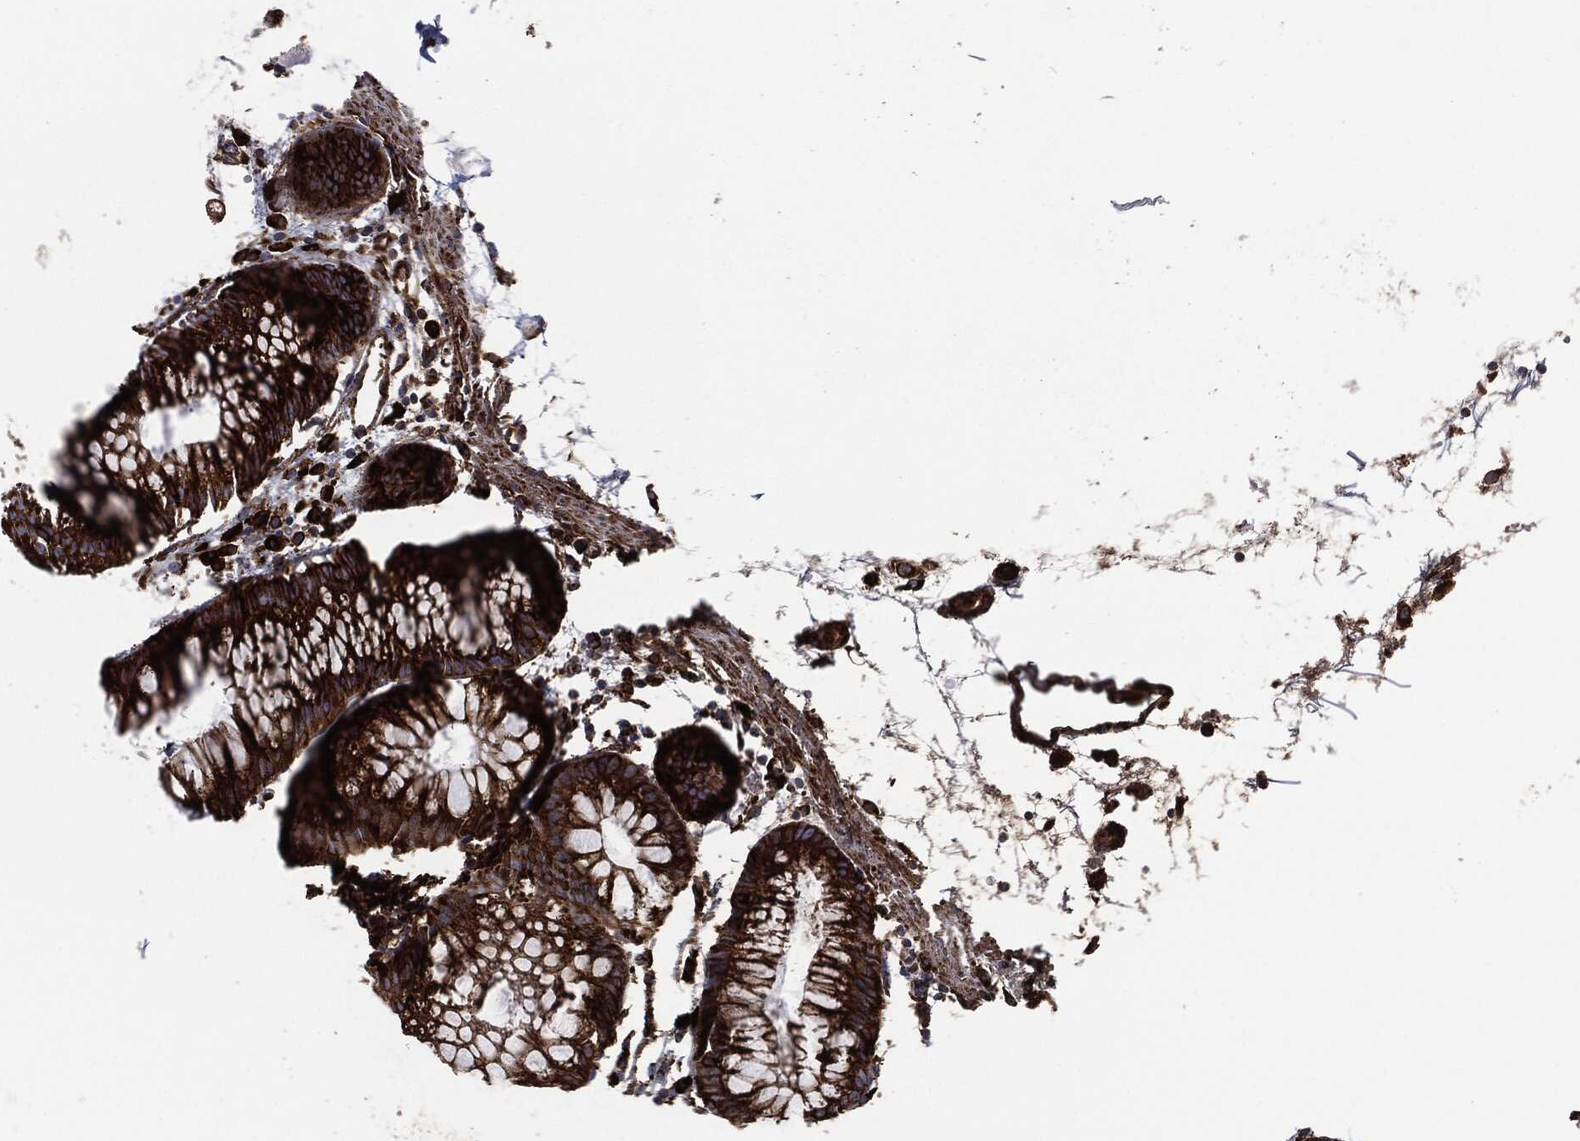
{"staining": {"intensity": "moderate", "quantity": ">75%", "location": "cytoplasmic/membranous"}, "tissue": "colon", "cell_type": "Endothelial cells", "image_type": "normal", "snomed": [{"axis": "morphology", "description": "Normal tissue, NOS"}, {"axis": "morphology", "description": "Adenocarcinoma, NOS"}, {"axis": "topography", "description": "Colon"}], "caption": "Brown immunohistochemical staining in unremarkable colon reveals moderate cytoplasmic/membranous positivity in about >75% of endothelial cells. (DAB (3,3'-diaminobenzidine) = brown stain, brightfield microscopy at high magnification).", "gene": "AMFR", "patient": {"sex": "male", "age": 65}}